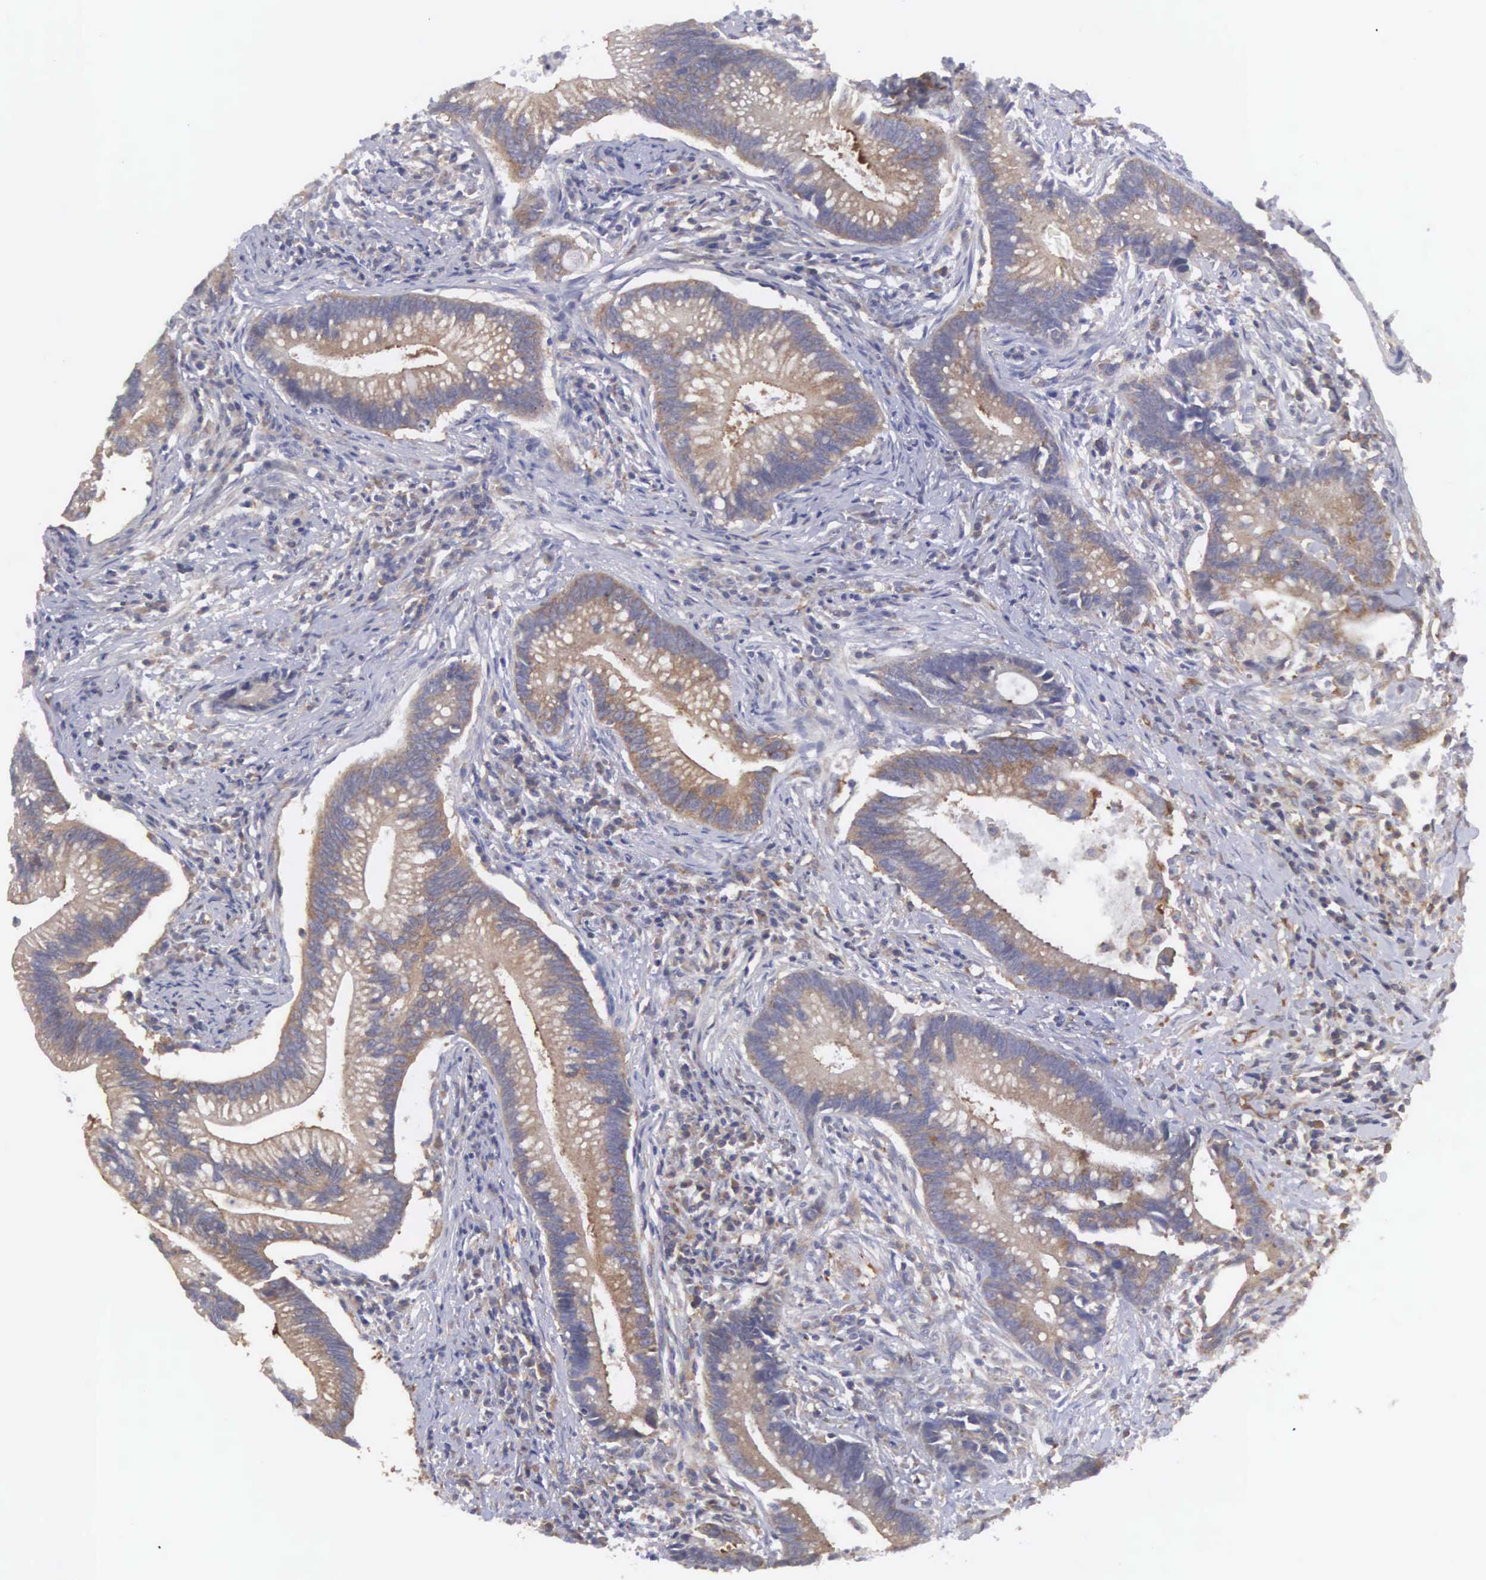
{"staining": {"intensity": "weak", "quantity": ">75%", "location": "cytoplasmic/membranous"}, "tissue": "colorectal cancer", "cell_type": "Tumor cells", "image_type": "cancer", "snomed": [{"axis": "morphology", "description": "Adenocarcinoma, NOS"}, {"axis": "topography", "description": "Rectum"}], "caption": "The photomicrograph exhibits a brown stain indicating the presence of a protein in the cytoplasmic/membranous of tumor cells in colorectal cancer (adenocarcinoma). (DAB IHC with brightfield microscopy, high magnification).", "gene": "GRIPAP1", "patient": {"sex": "female", "age": 81}}